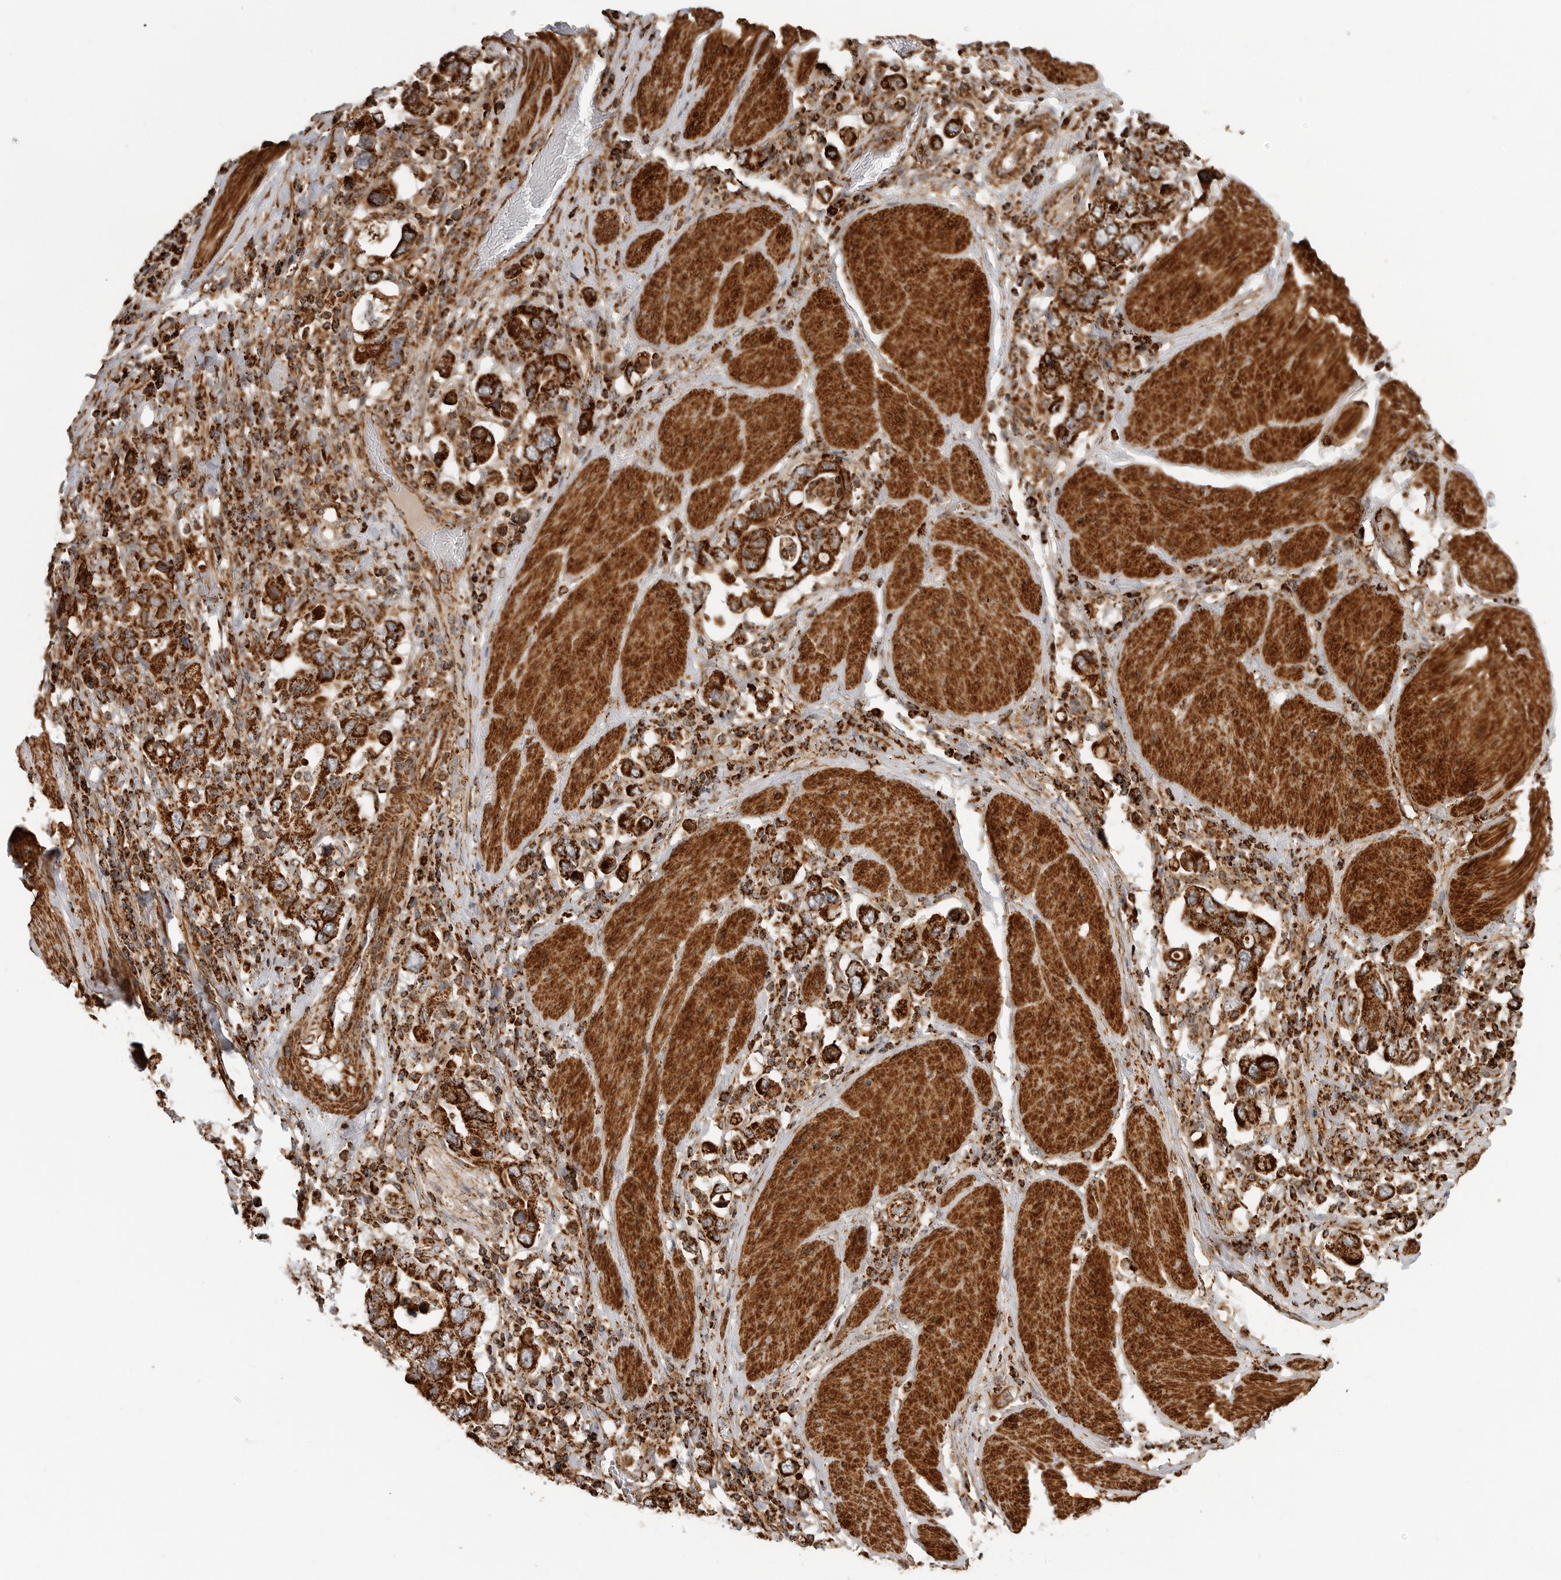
{"staining": {"intensity": "strong", "quantity": ">75%", "location": "cytoplasmic/membranous"}, "tissue": "stomach cancer", "cell_type": "Tumor cells", "image_type": "cancer", "snomed": [{"axis": "morphology", "description": "Adenocarcinoma, NOS"}, {"axis": "topography", "description": "Stomach, upper"}], "caption": "A brown stain labels strong cytoplasmic/membranous staining of a protein in human stomach cancer (adenocarcinoma) tumor cells.", "gene": "BMP2K", "patient": {"sex": "male", "age": 62}}